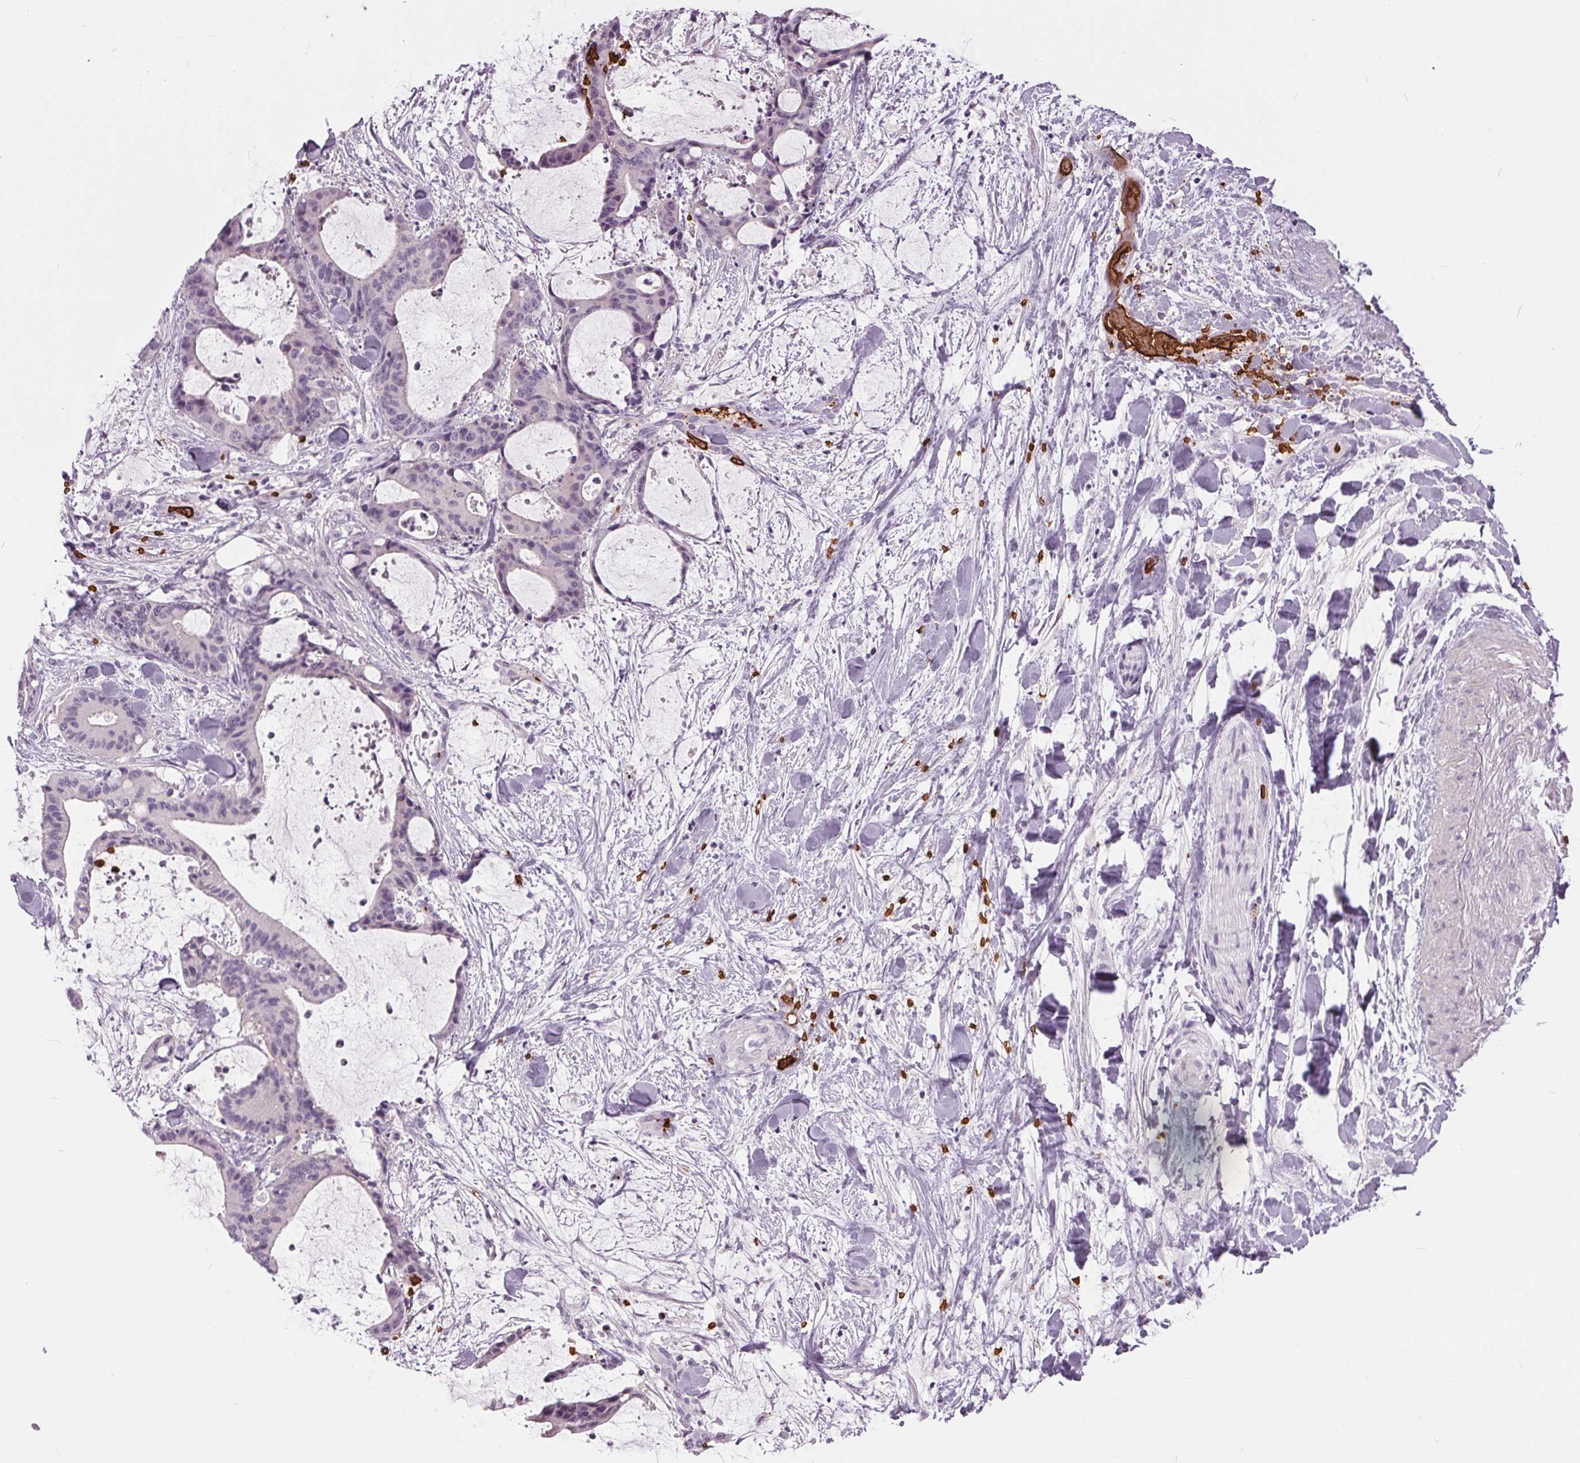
{"staining": {"intensity": "negative", "quantity": "none", "location": "none"}, "tissue": "liver cancer", "cell_type": "Tumor cells", "image_type": "cancer", "snomed": [{"axis": "morphology", "description": "Cholangiocarcinoma"}, {"axis": "topography", "description": "Liver"}], "caption": "Immunohistochemical staining of human liver cancer reveals no significant expression in tumor cells.", "gene": "SLC4A1", "patient": {"sex": "female", "age": 73}}